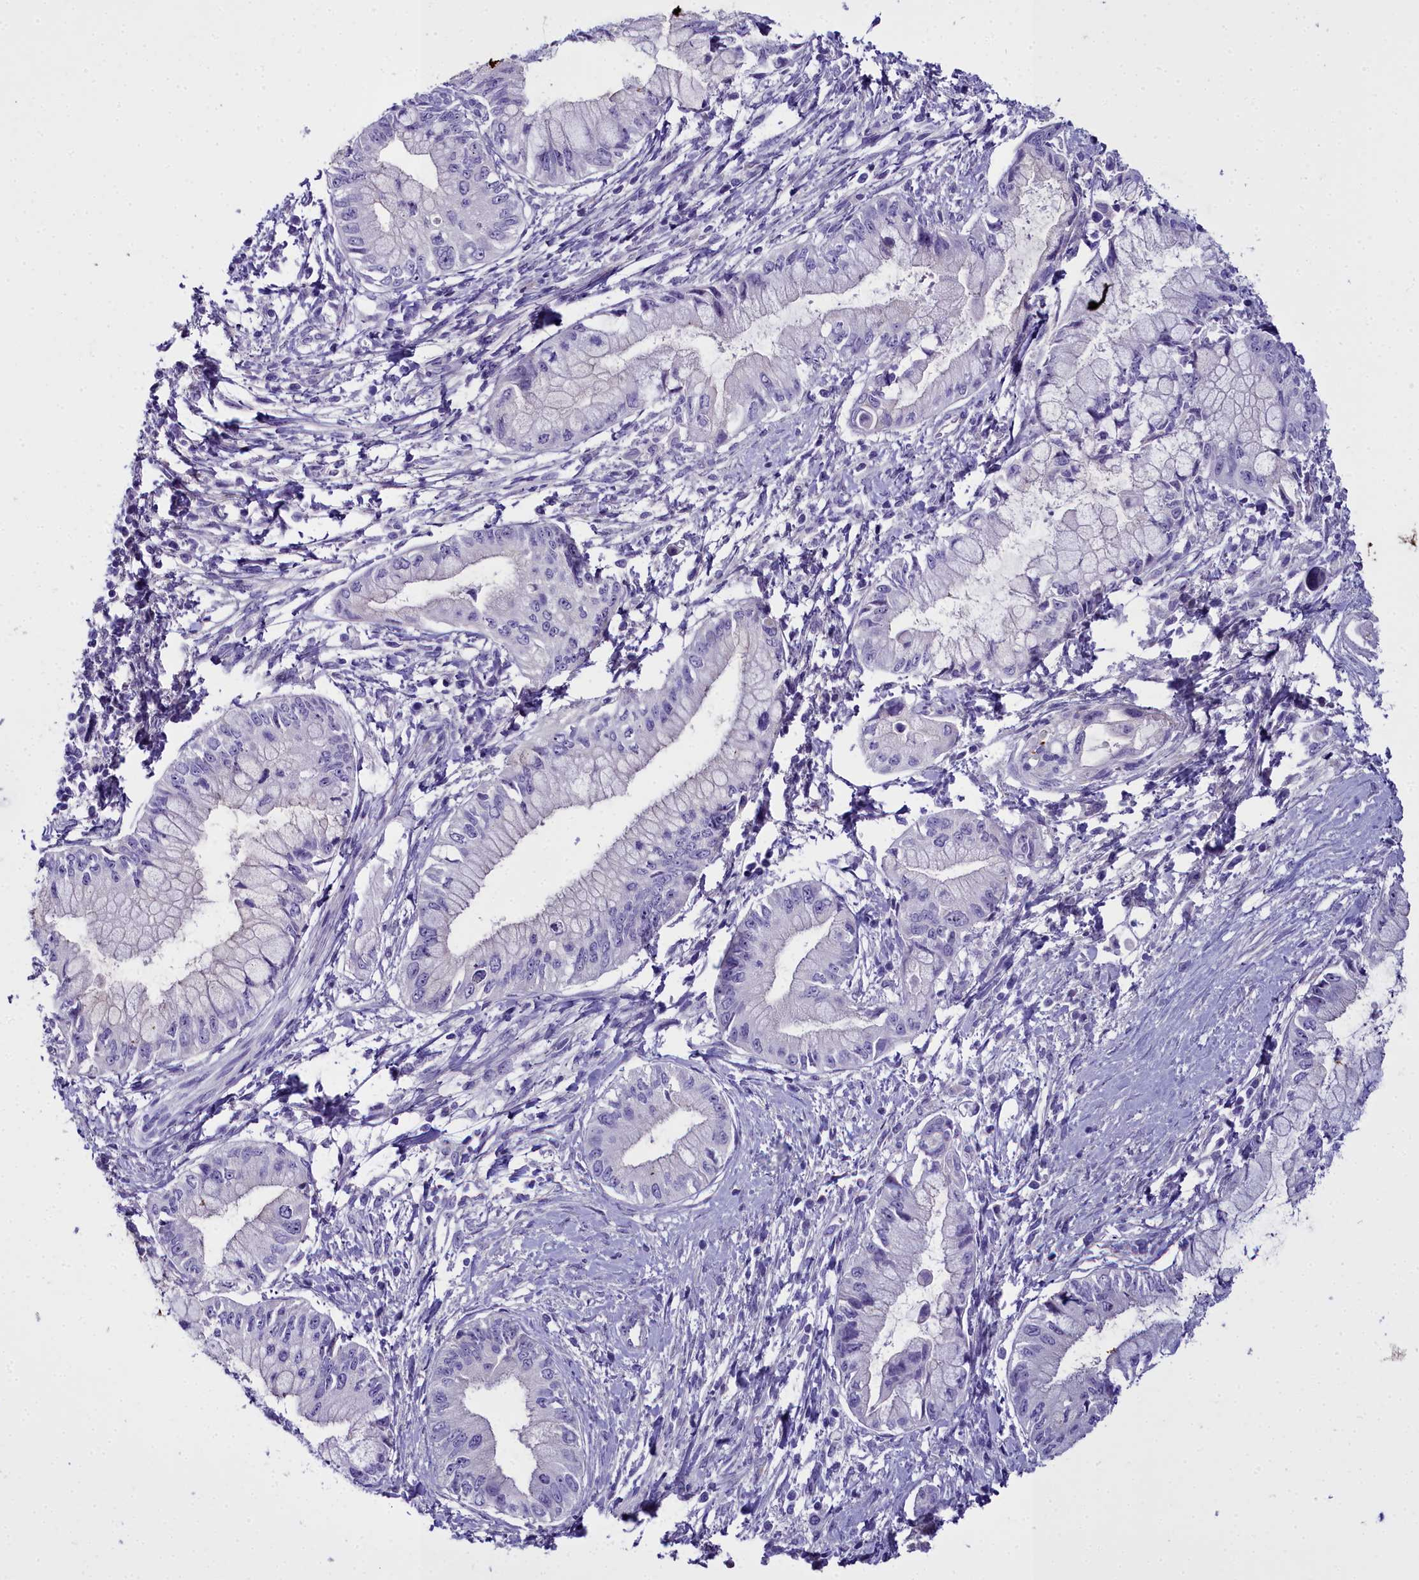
{"staining": {"intensity": "negative", "quantity": "none", "location": "none"}, "tissue": "pancreatic cancer", "cell_type": "Tumor cells", "image_type": "cancer", "snomed": [{"axis": "morphology", "description": "Adenocarcinoma, NOS"}, {"axis": "topography", "description": "Pancreas"}], "caption": "High power microscopy image of an immunohistochemistry (IHC) micrograph of pancreatic cancer (adenocarcinoma), revealing no significant expression in tumor cells.", "gene": "TIMM22", "patient": {"sex": "male", "age": 48}}